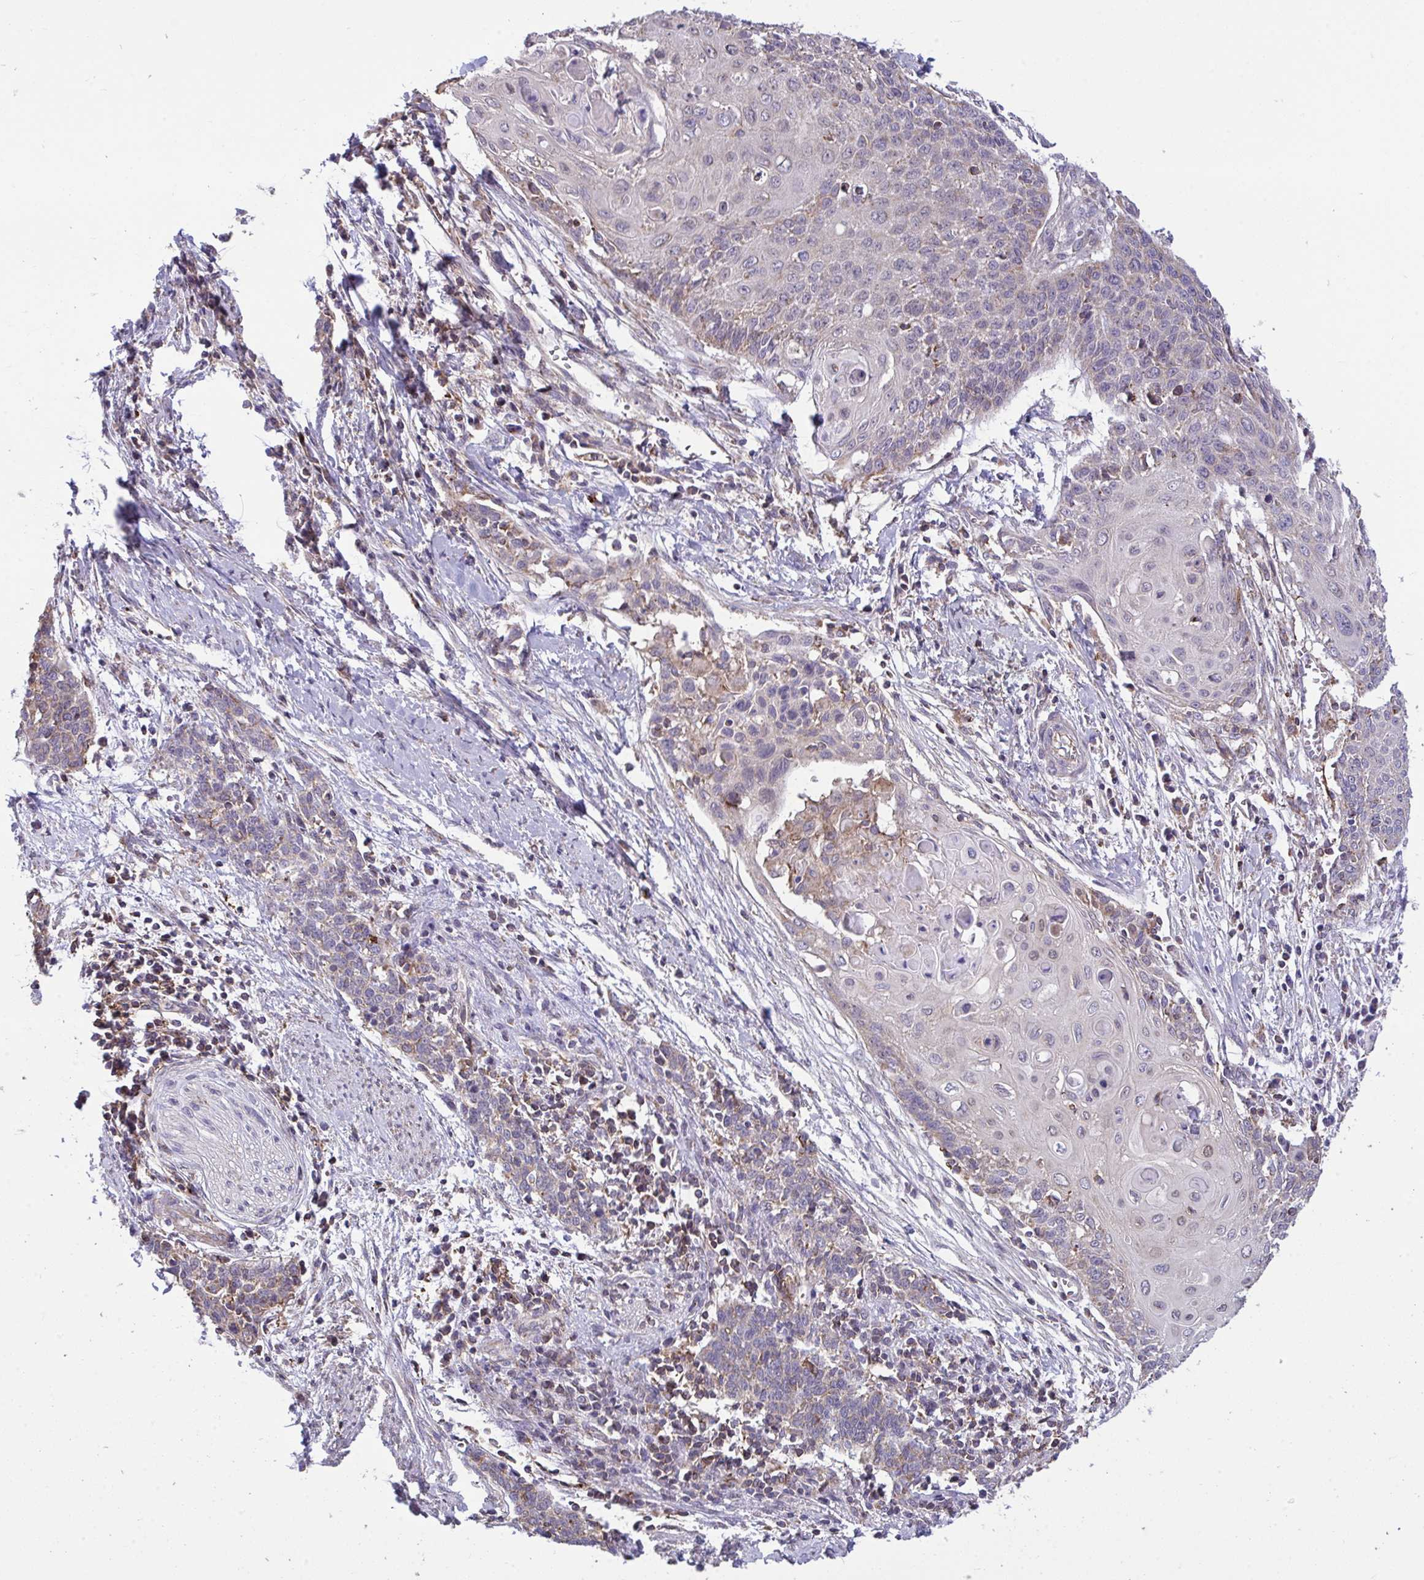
{"staining": {"intensity": "weak", "quantity": "<25%", "location": "cytoplasmic/membranous"}, "tissue": "cervical cancer", "cell_type": "Tumor cells", "image_type": "cancer", "snomed": [{"axis": "morphology", "description": "Squamous cell carcinoma, NOS"}, {"axis": "topography", "description": "Cervix"}], "caption": "Tumor cells are negative for protein expression in human cervical cancer.", "gene": "PPM1H", "patient": {"sex": "female", "age": 39}}